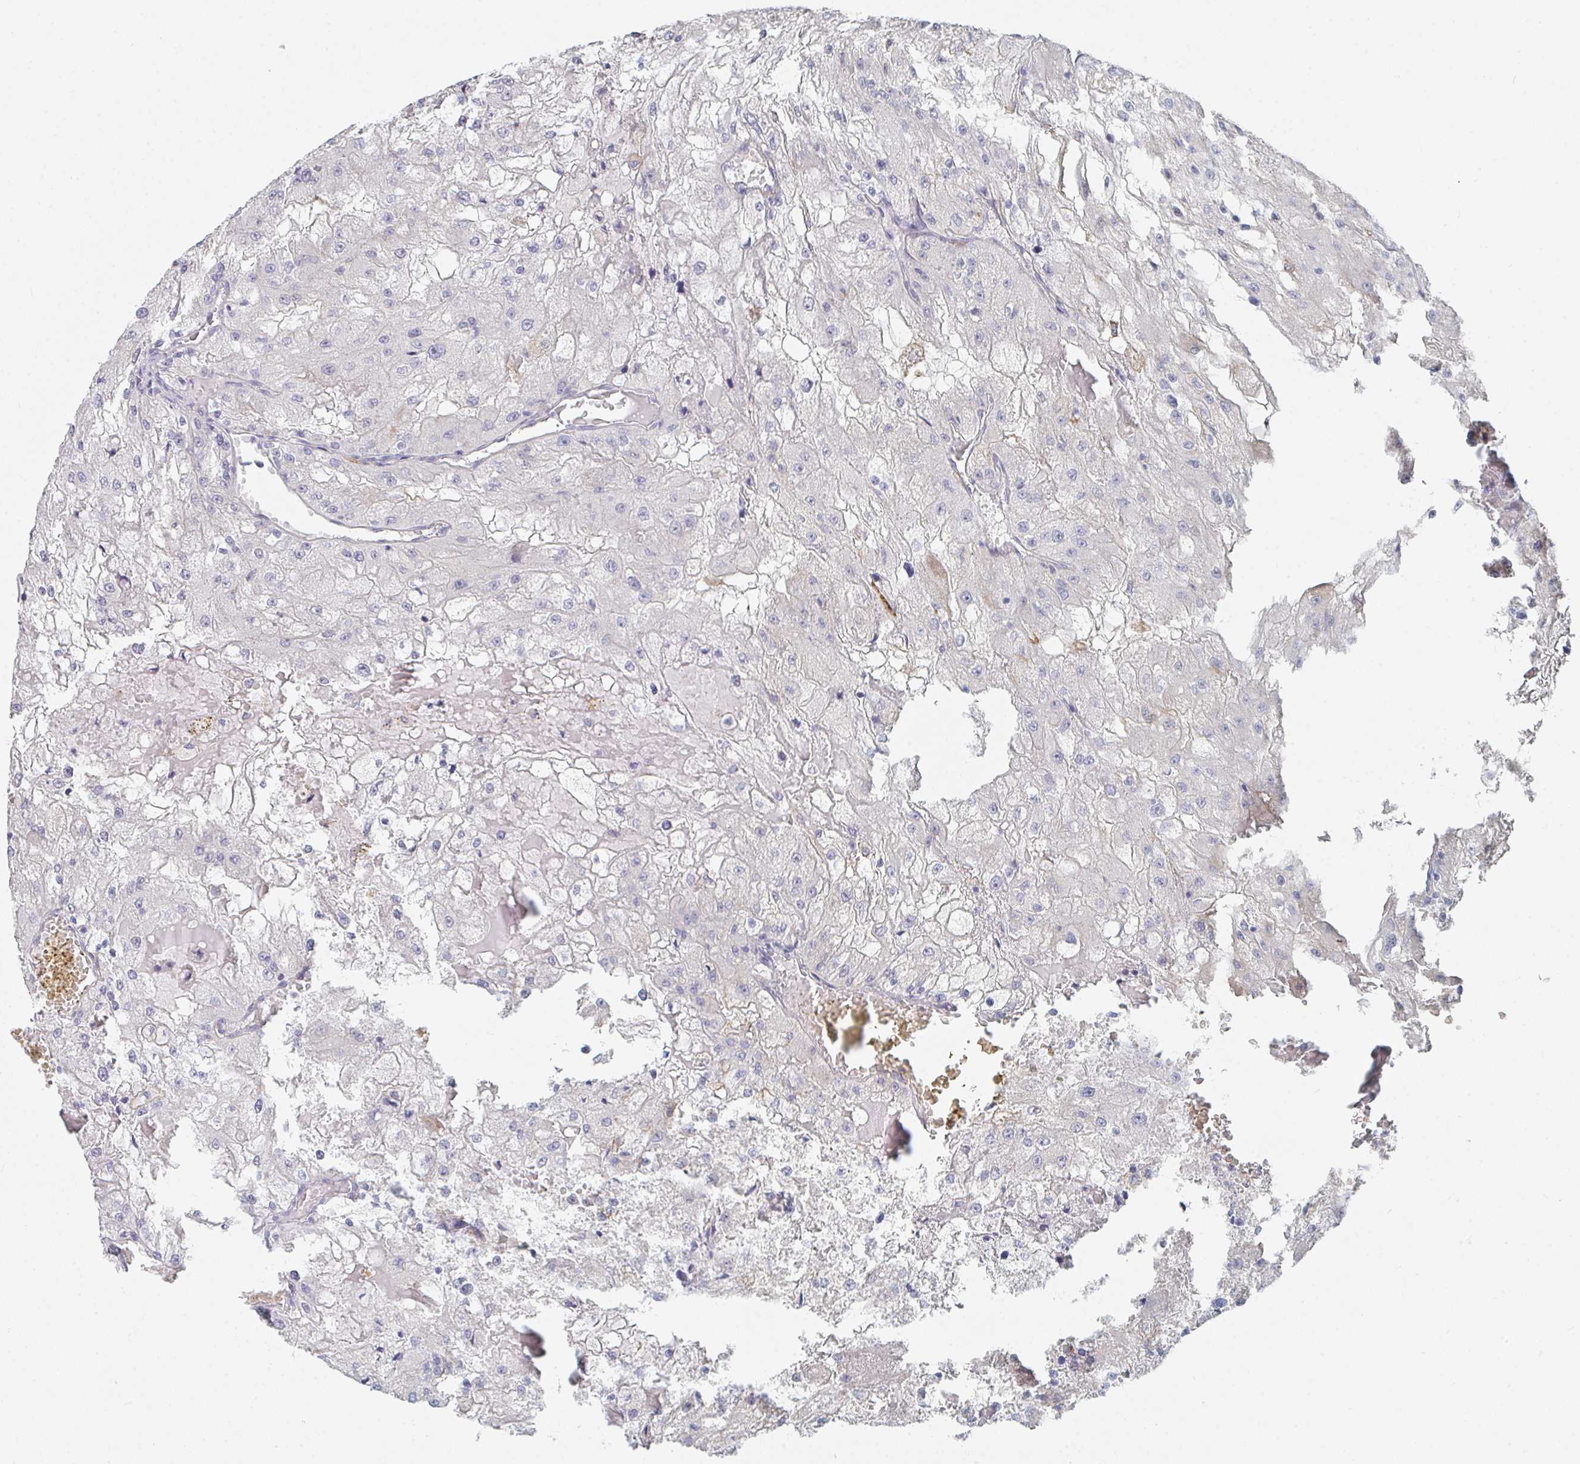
{"staining": {"intensity": "negative", "quantity": "none", "location": "none"}, "tissue": "renal cancer", "cell_type": "Tumor cells", "image_type": "cancer", "snomed": [{"axis": "morphology", "description": "Adenocarcinoma, NOS"}, {"axis": "topography", "description": "Kidney"}], "caption": "Immunohistochemistry (IHC) of renal cancer displays no expression in tumor cells.", "gene": "DAB2", "patient": {"sex": "female", "age": 74}}